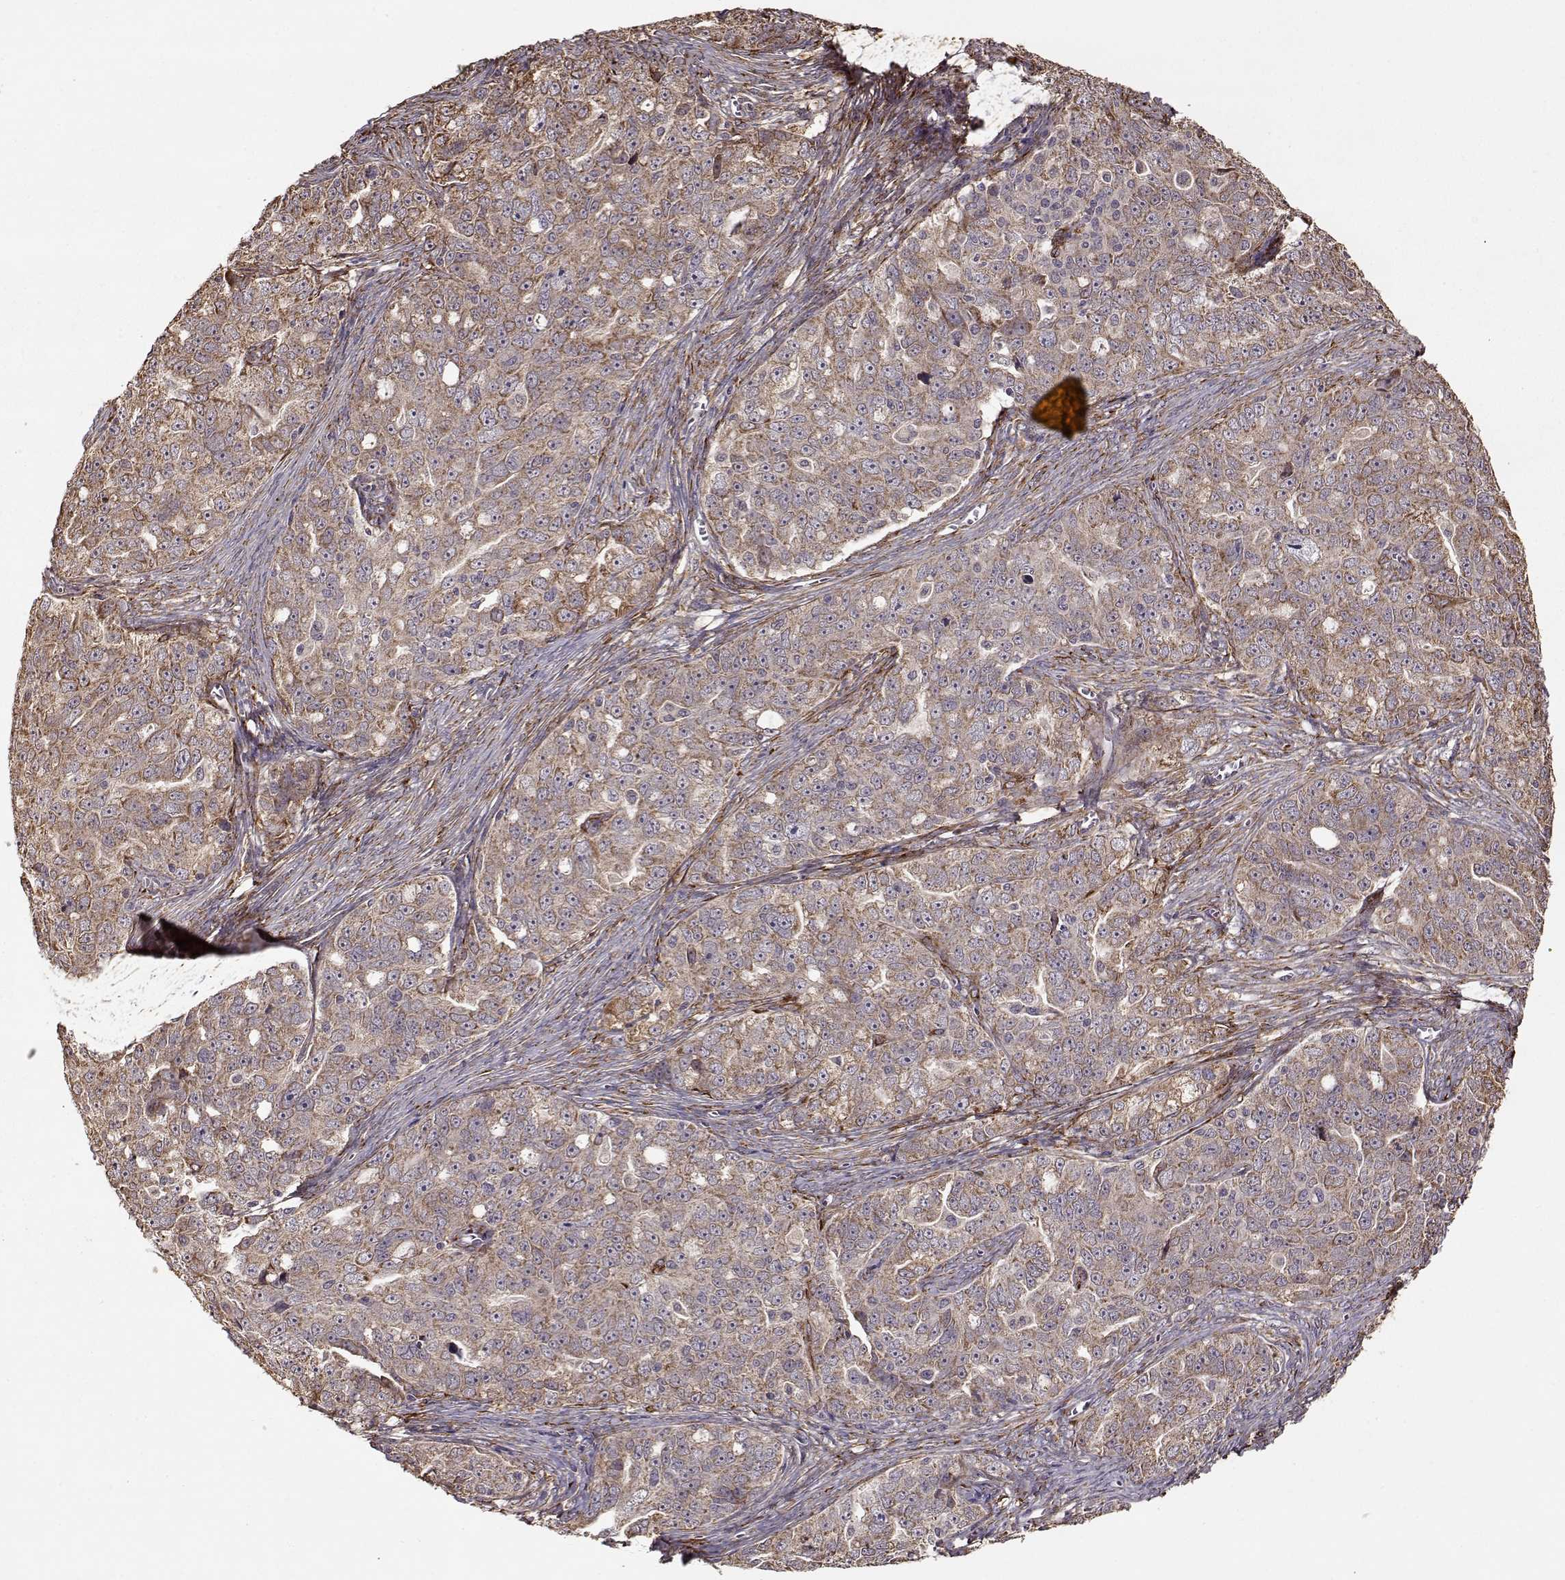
{"staining": {"intensity": "moderate", "quantity": ">75%", "location": "cytoplasmic/membranous"}, "tissue": "ovarian cancer", "cell_type": "Tumor cells", "image_type": "cancer", "snomed": [{"axis": "morphology", "description": "Cystadenocarcinoma, serous, NOS"}, {"axis": "topography", "description": "Ovary"}], "caption": "Protein expression analysis of human ovarian cancer reveals moderate cytoplasmic/membranous staining in approximately >75% of tumor cells. Nuclei are stained in blue.", "gene": "IMMP1L", "patient": {"sex": "female", "age": 51}}